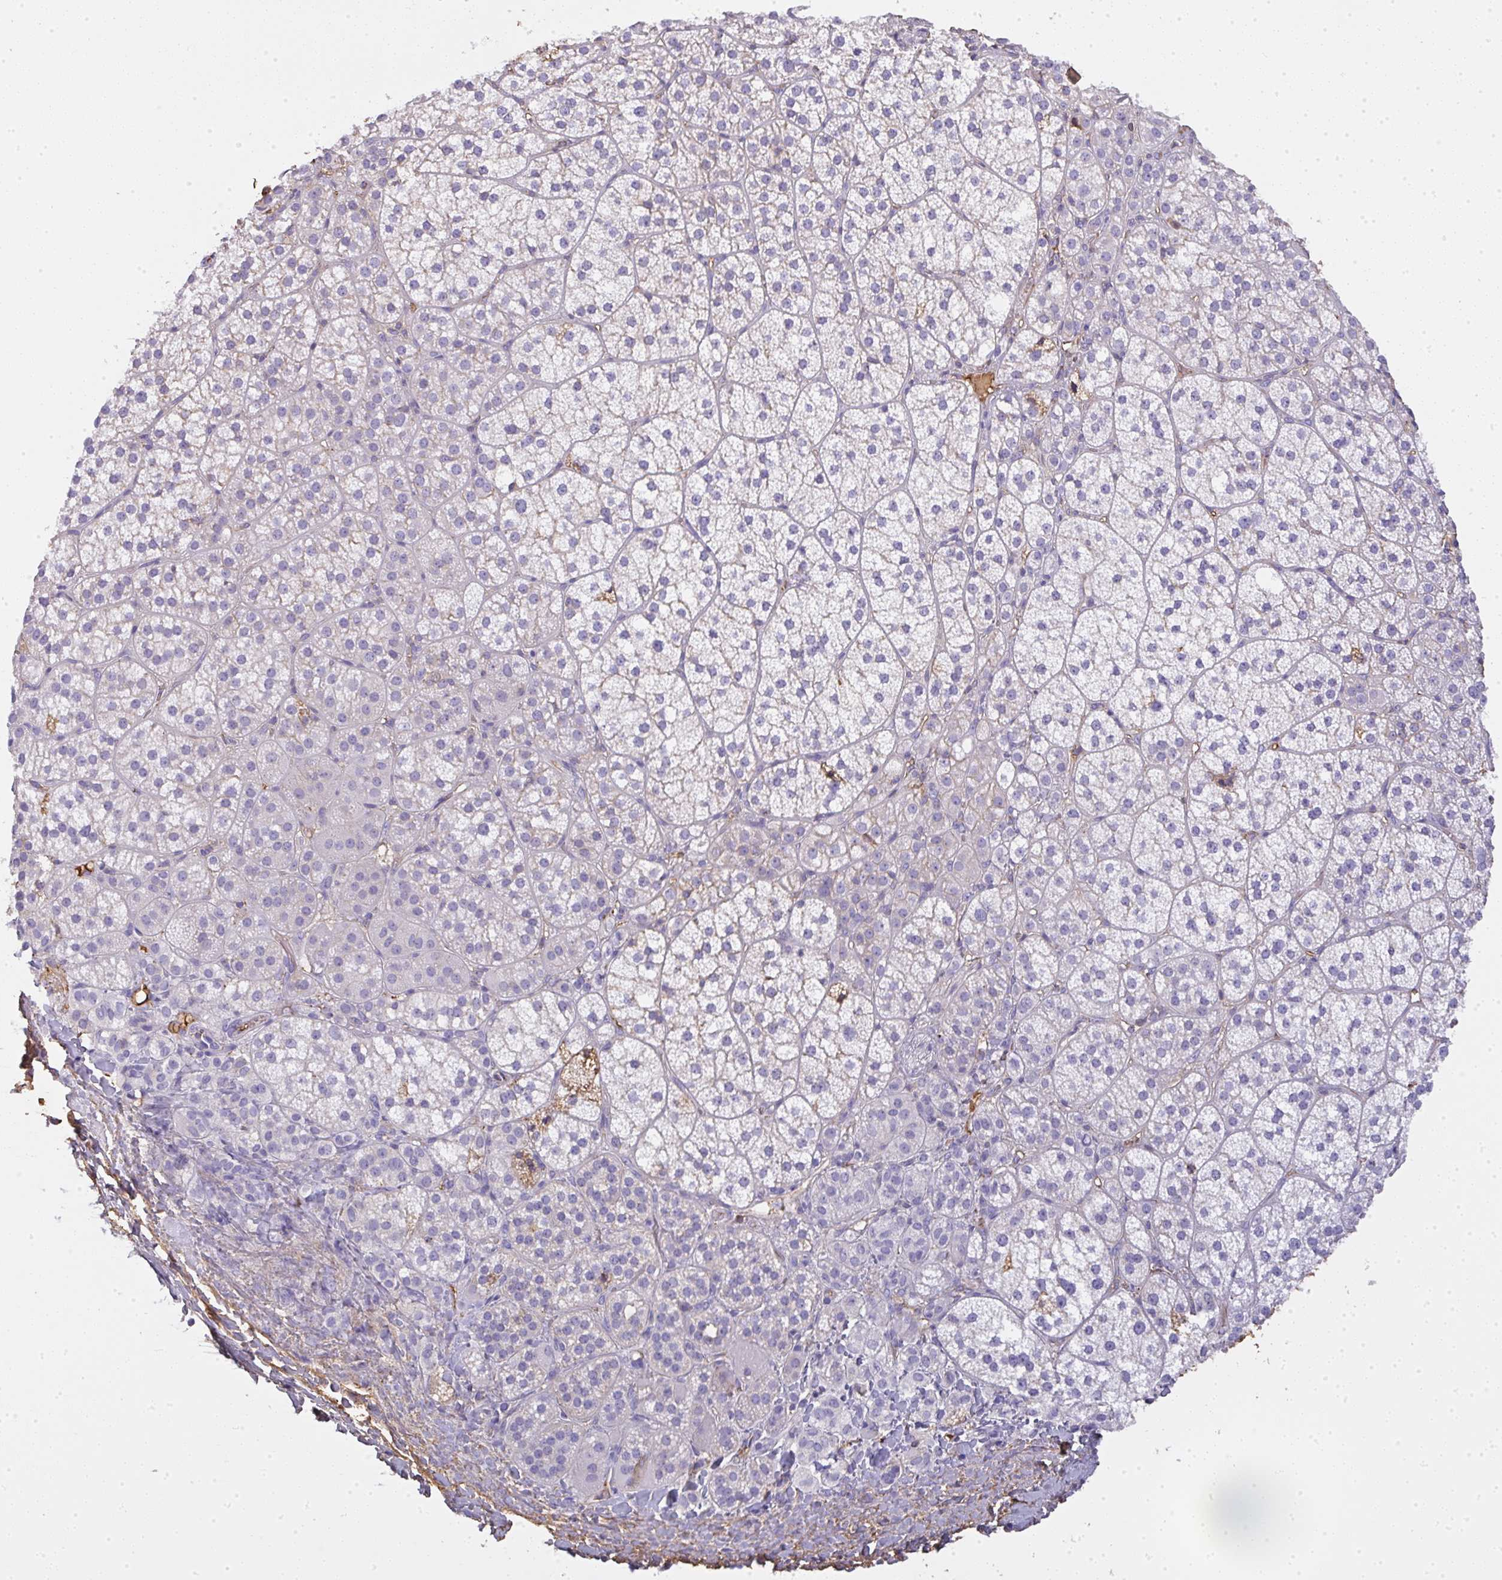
{"staining": {"intensity": "negative", "quantity": "none", "location": "none"}, "tissue": "adrenal gland", "cell_type": "Glandular cells", "image_type": "normal", "snomed": [{"axis": "morphology", "description": "Normal tissue, NOS"}, {"axis": "topography", "description": "Adrenal gland"}], "caption": "A photomicrograph of adrenal gland stained for a protein exhibits no brown staining in glandular cells. (Stains: DAB (3,3'-diaminobenzidine) IHC with hematoxylin counter stain, Microscopy: brightfield microscopy at high magnification).", "gene": "SMYD5", "patient": {"sex": "female", "age": 60}}